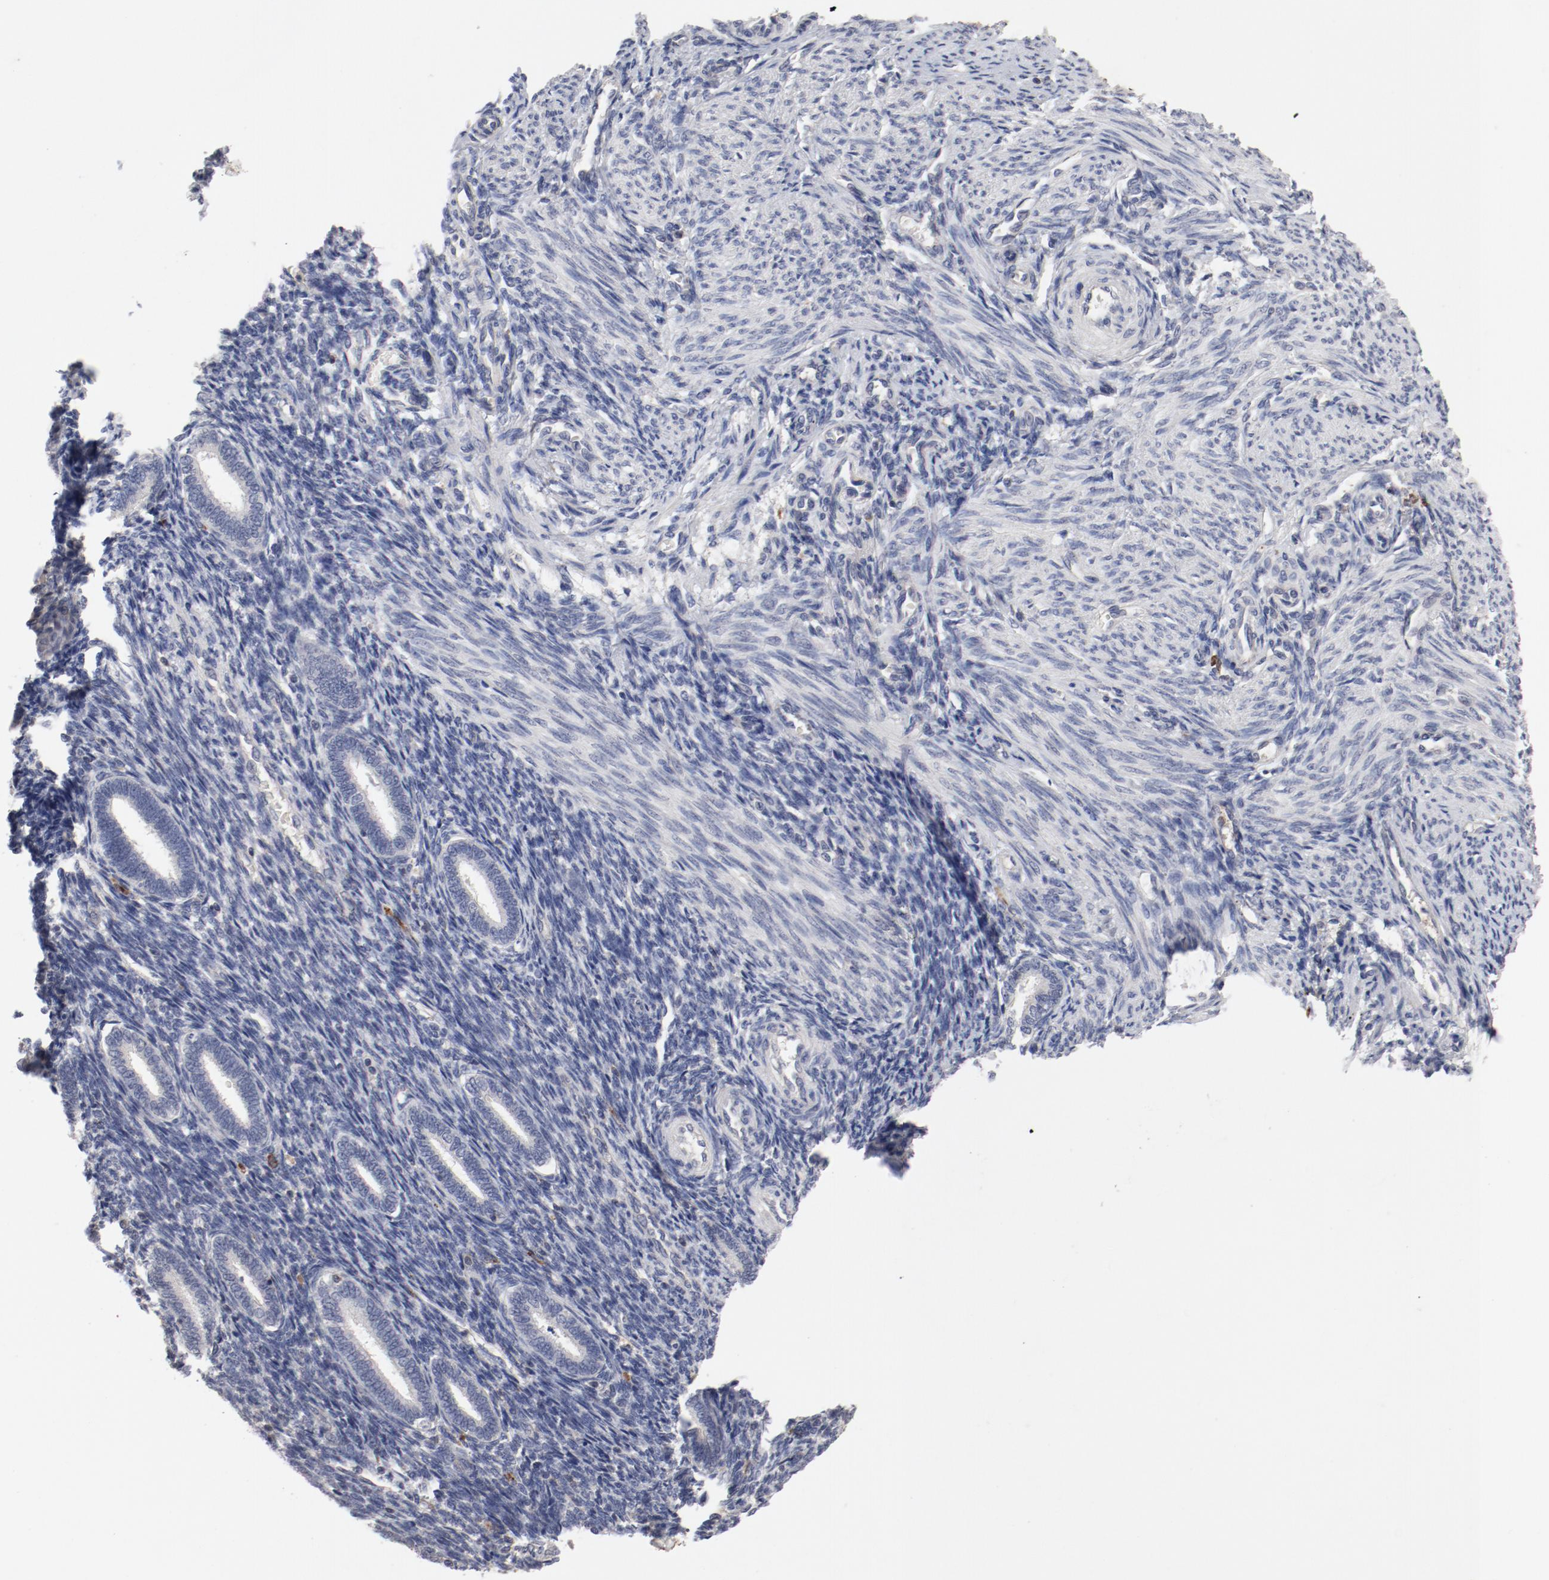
{"staining": {"intensity": "negative", "quantity": "none", "location": "none"}, "tissue": "endometrium", "cell_type": "Cells in endometrial stroma", "image_type": "normal", "snomed": [{"axis": "morphology", "description": "Normal tissue, NOS"}, {"axis": "topography", "description": "Endometrium"}], "caption": "This is an immunohistochemistry image of normal human endometrium. There is no staining in cells in endometrial stroma.", "gene": "CBL", "patient": {"sex": "female", "age": 27}}